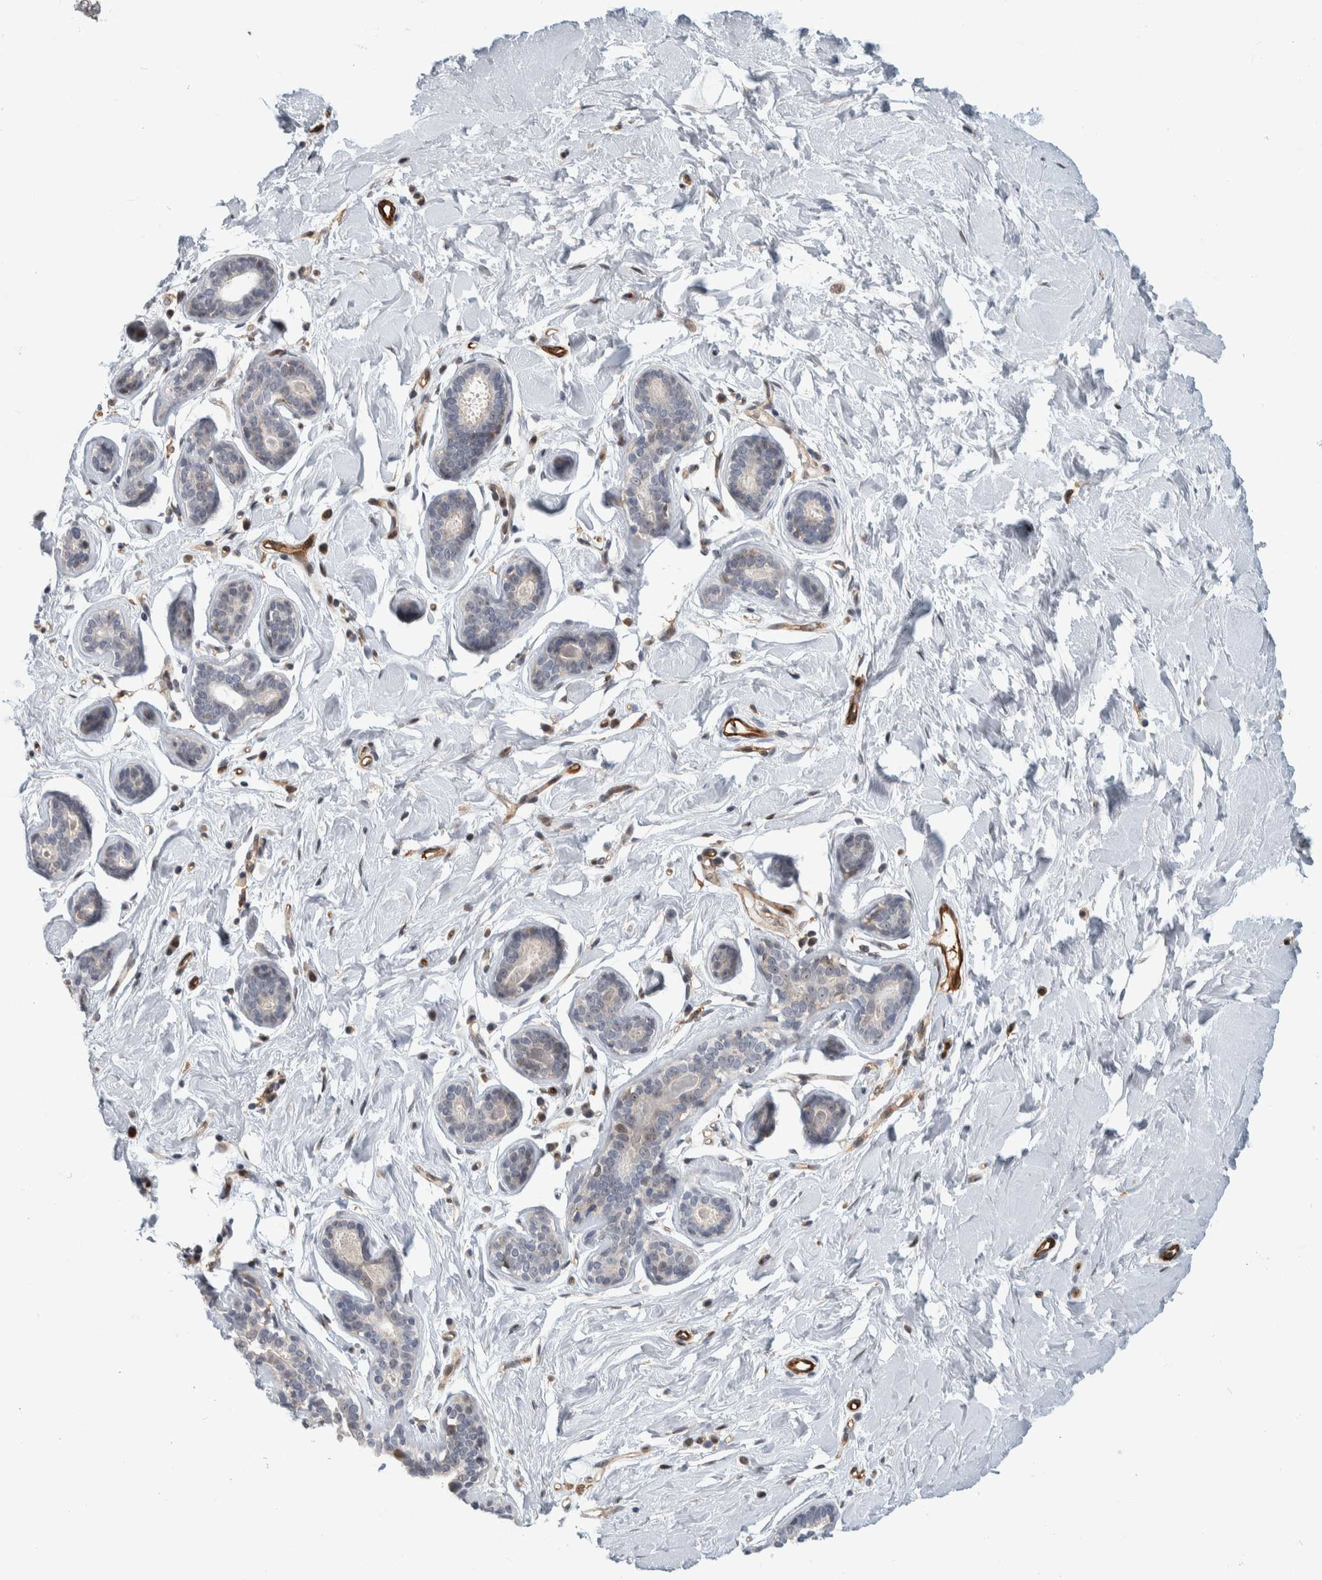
{"staining": {"intensity": "negative", "quantity": "none", "location": "none"}, "tissue": "breast", "cell_type": "Adipocytes", "image_type": "normal", "snomed": [{"axis": "morphology", "description": "Normal tissue, NOS"}, {"axis": "topography", "description": "Breast"}], "caption": "High magnification brightfield microscopy of benign breast stained with DAB (brown) and counterstained with hematoxylin (blue): adipocytes show no significant positivity. (DAB (3,3'-diaminobenzidine) IHC visualized using brightfield microscopy, high magnification).", "gene": "MSL1", "patient": {"sex": "female", "age": 23}}